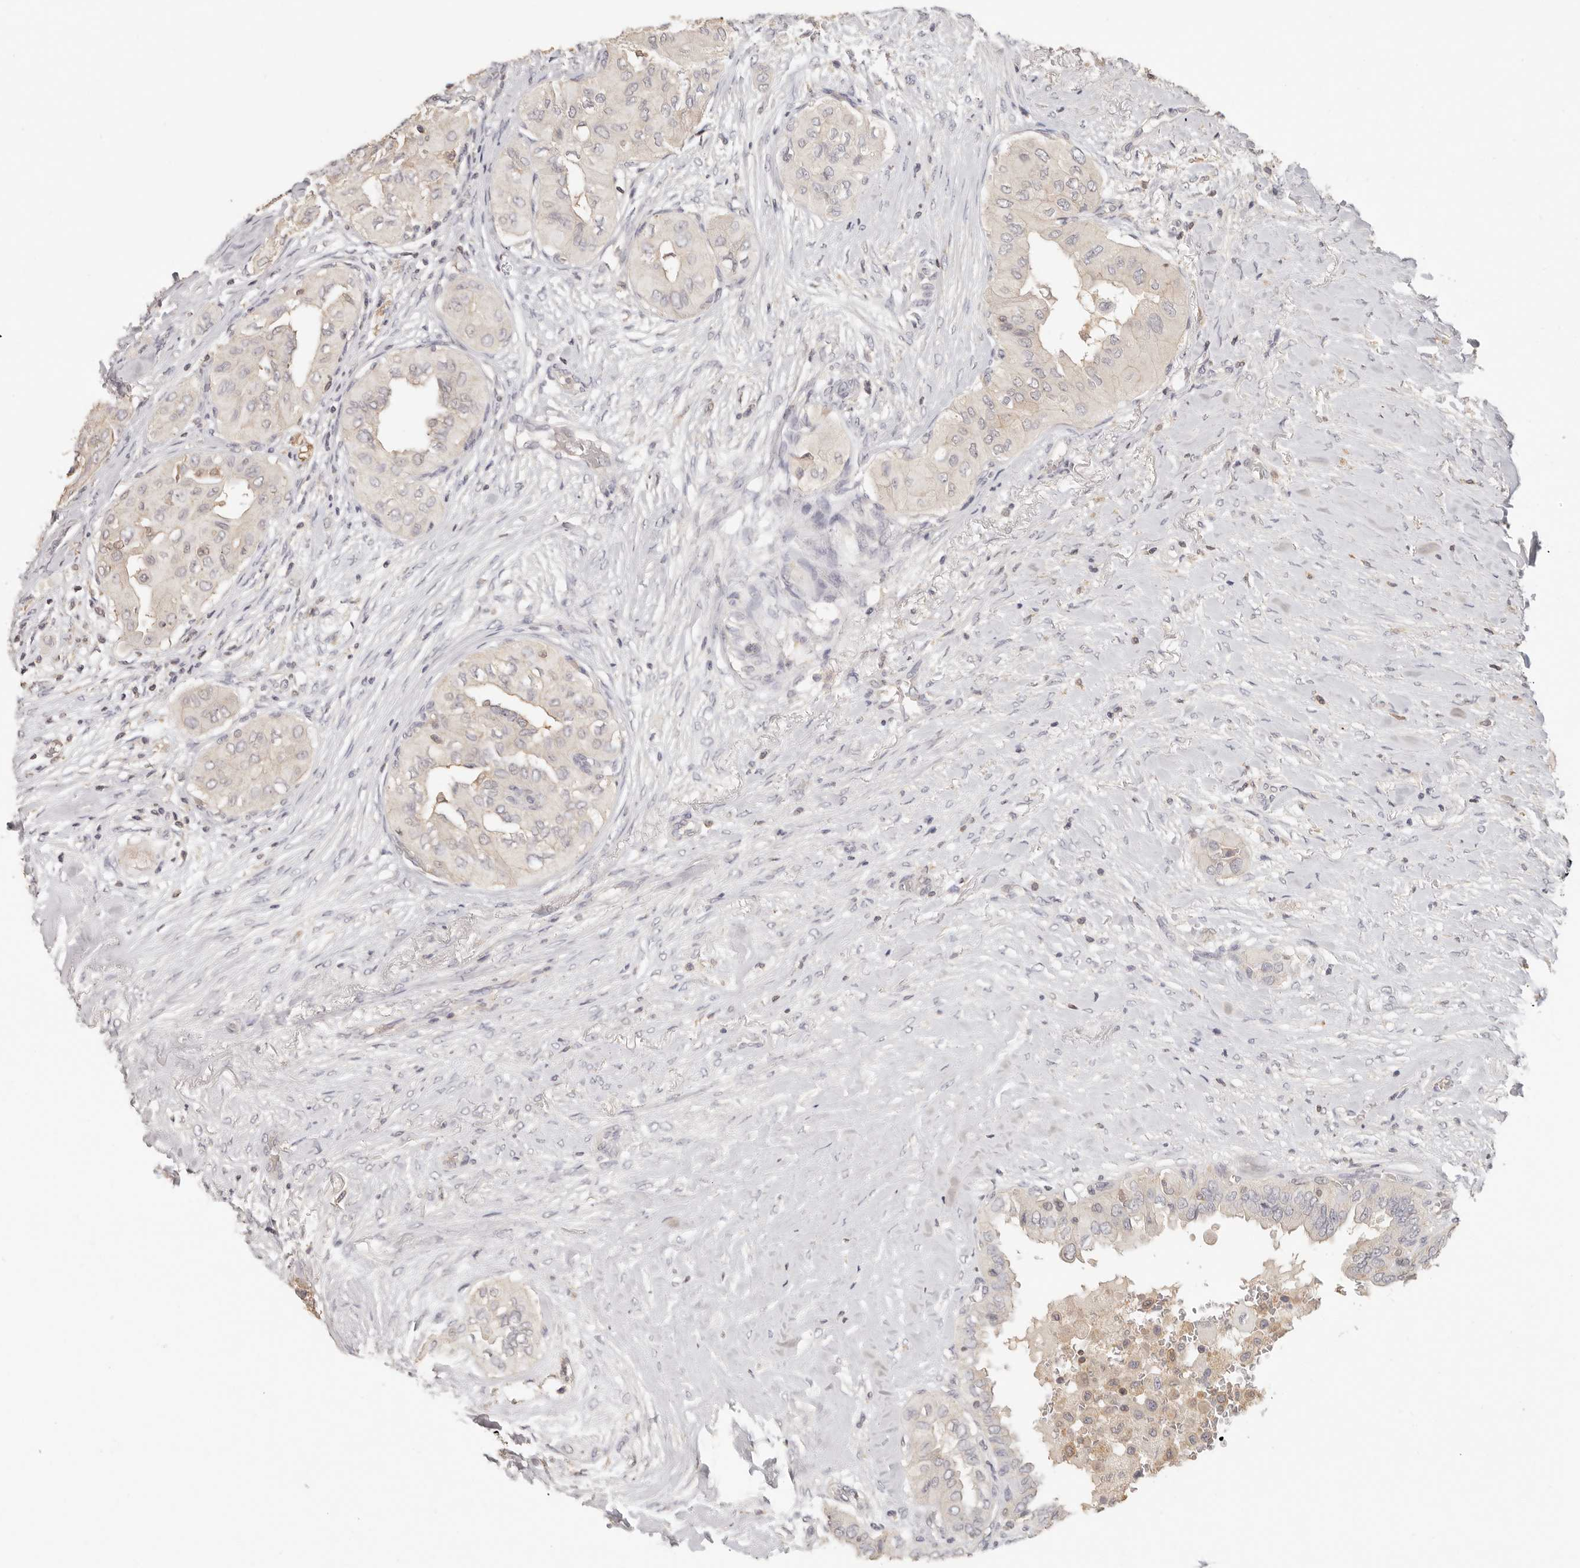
{"staining": {"intensity": "negative", "quantity": "none", "location": "none"}, "tissue": "thyroid cancer", "cell_type": "Tumor cells", "image_type": "cancer", "snomed": [{"axis": "morphology", "description": "Papillary adenocarcinoma, NOS"}, {"axis": "topography", "description": "Thyroid gland"}], "caption": "Immunohistochemistry (IHC) micrograph of thyroid papillary adenocarcinoma stained for a protein (brown), which demonstrates no expression in tumor cells. (IHC, brightfield microscopy, high magnification).", "gene": "CSK", "patient": {"sex": "female", "age": 59}}